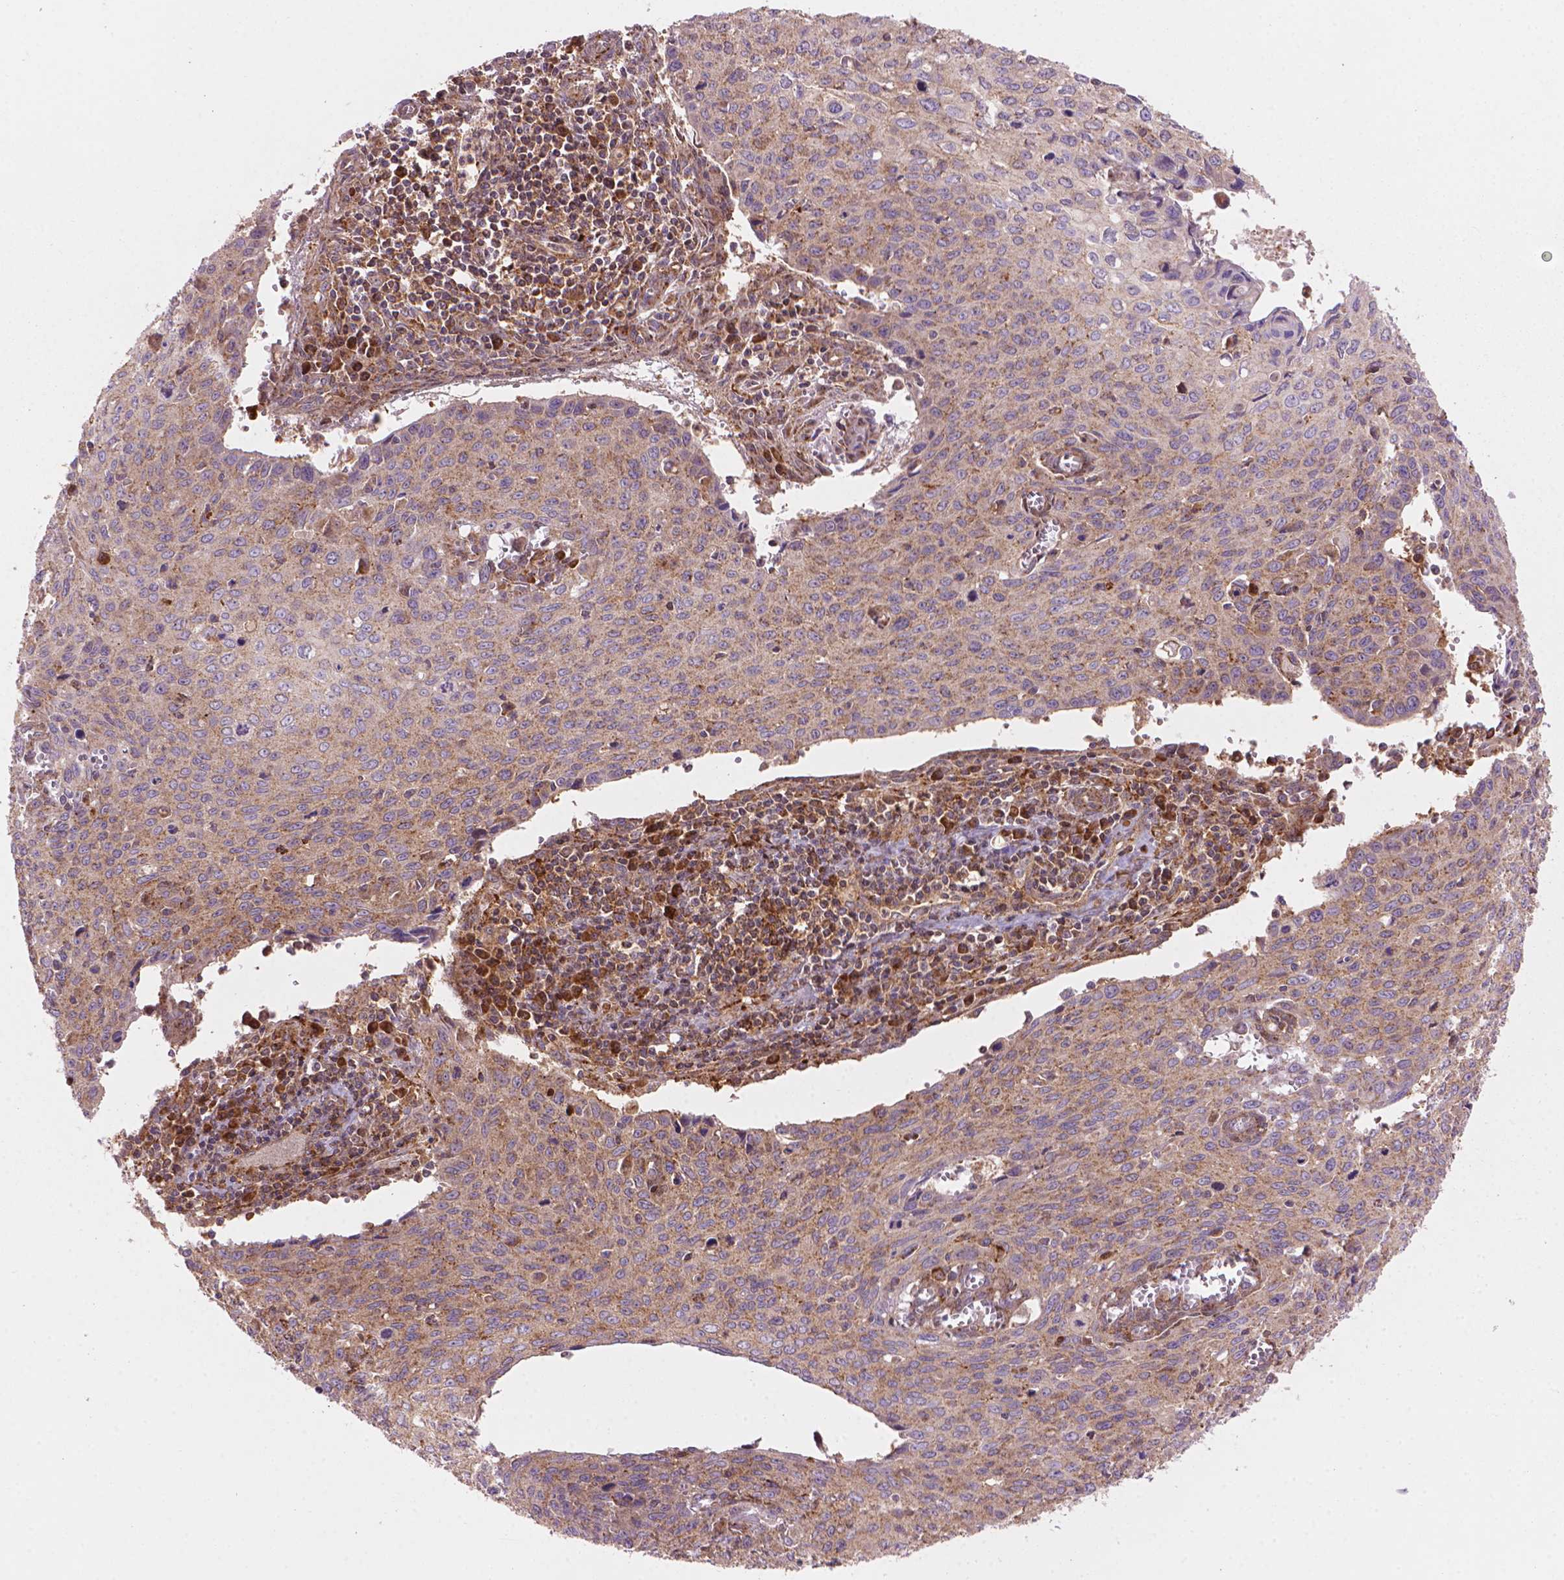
{"staining": {"intensity": "weak", "quantity": ">75%", "location": "cytoplasmic/membranous"}, "tissue": "cervical cancer", "cell_type": "Tumor cells", "image_type": "cancer", "snomed": [{"axis": "morphology", "description": "Squamous cell carcinoma, NOS"}, {"axis": "topography", "description": "Cervix"}], "caption": "The histopathology image displays a brown stain indicating the presence of a protein in the cytoplasmic/membranous of tumor cells in cervical cancer (squamous cell carcinoma).", "gene": "VARS2", "patient": {"sex": "female", "age": 38}}